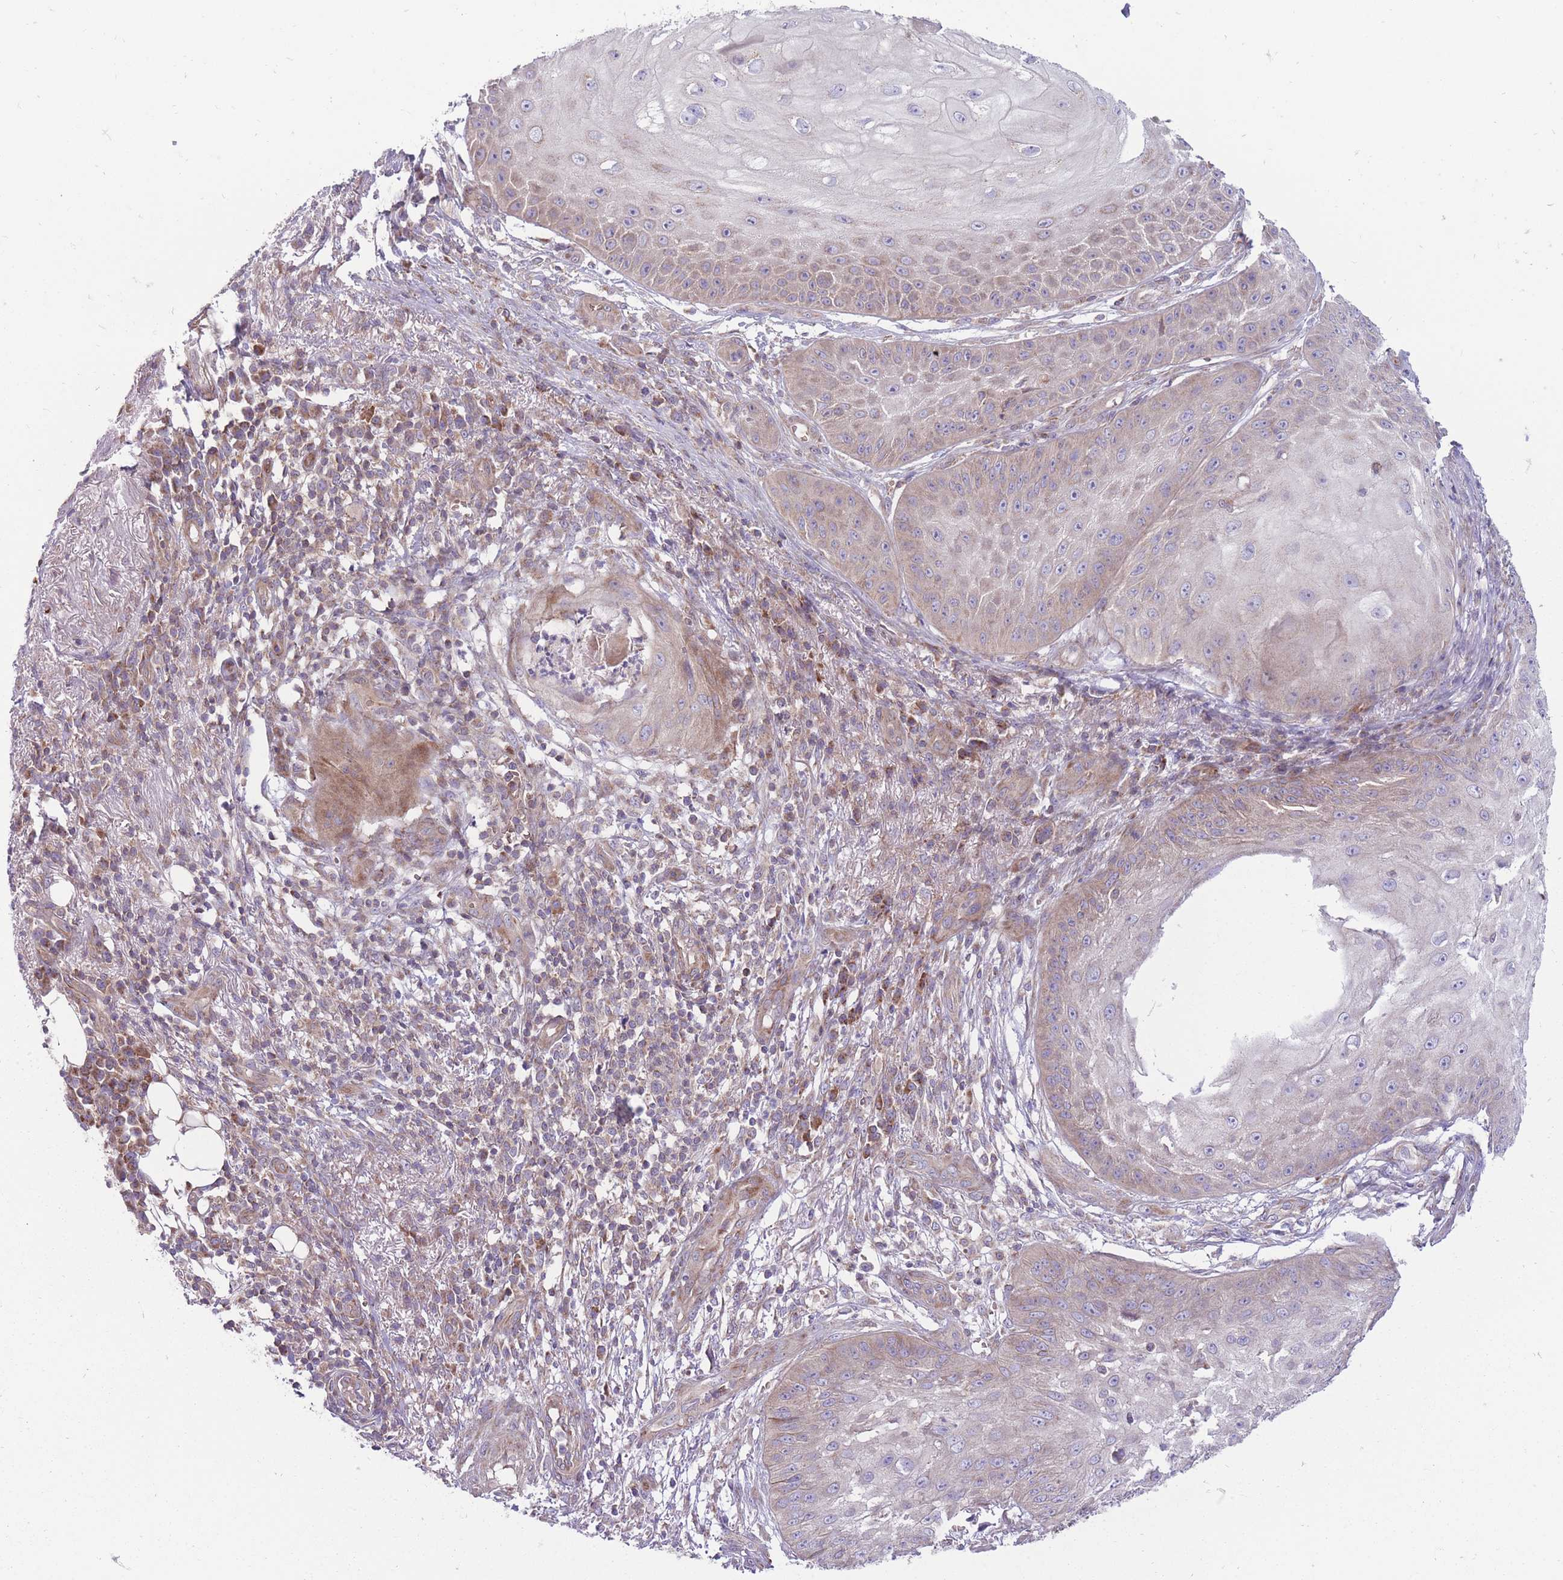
{"staining": {"intensity": "weak", "quantity": "25%-75%", "location": "cytoplasmic/membranous"}, "tissue": "skin cancer", "cell_type": "Tumor cells", "image_type": "cancer", "snomed": [{"axis": "morphology", "description": "Squamous cell carcinoma, NOS"}, {"axis": "topography", "description": "Skin"}], "caption": "The image demonstrates a brown stain indicating the presence of a protein in the cytoplasmic/membranous of tumor cells in skin cancer (squamous cell carcinoma).", "gene": "ANKRD10", "patient": {"sex": "male", "age": 70}}